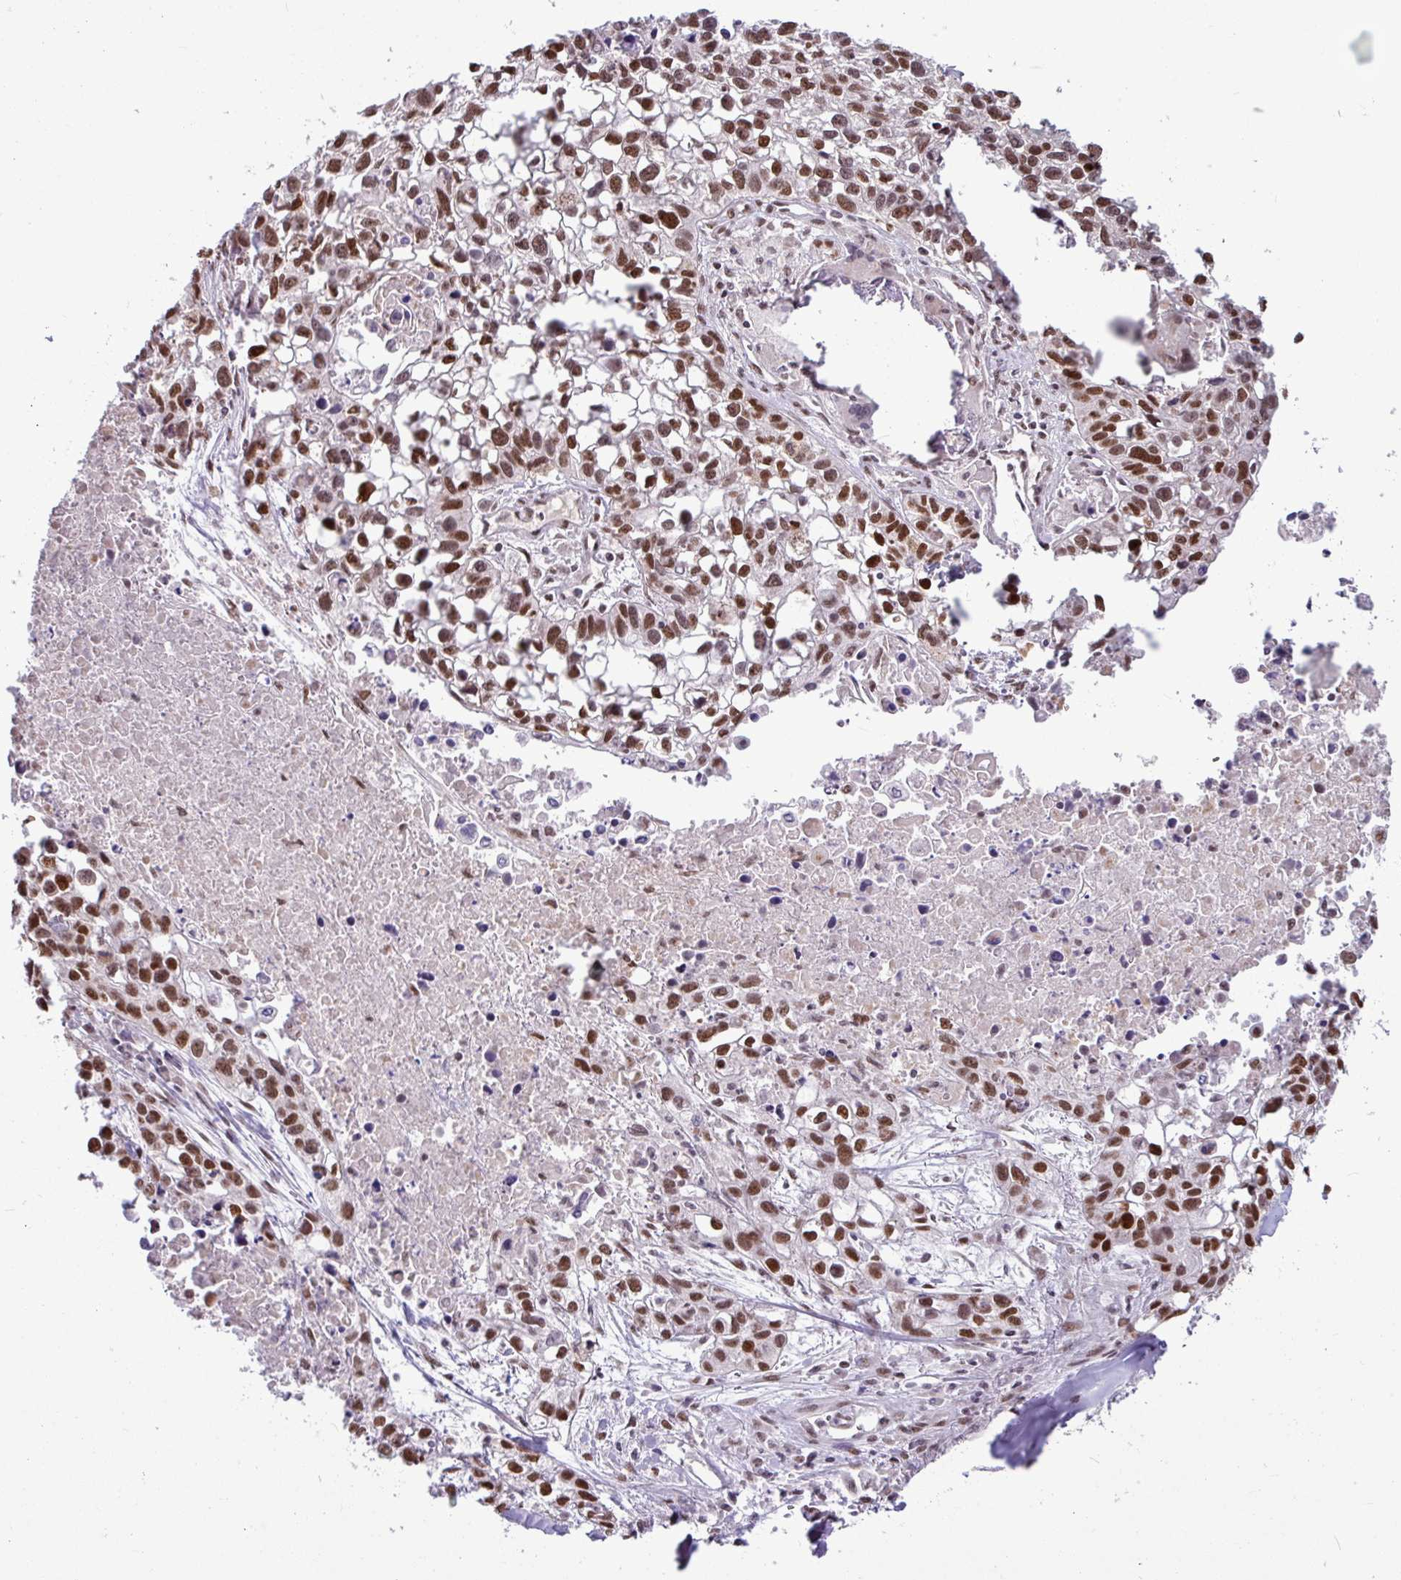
{"staining": {"intensity": "strong", "quantity": ">75%", "location": "nuclear"}, "tissue": "lung cancer", "cell_type": "Tumor cells", "image_type": "cancer", "snomed": [{"axis": "morphology", "description": "Squamous cell carcinoma, NOS"}, {"axis": "topography", "description": "Lung"}], "caption": "The image displays immunohistochemical staining of lung cancer. There is strong nuclear expression is appreciated in about >75% of tumor cells. (brown staining indicates protein expression, while blue staining denotes nuclei).", "gene": "TDG", "patient": {"sex": "male", "age": 74}}